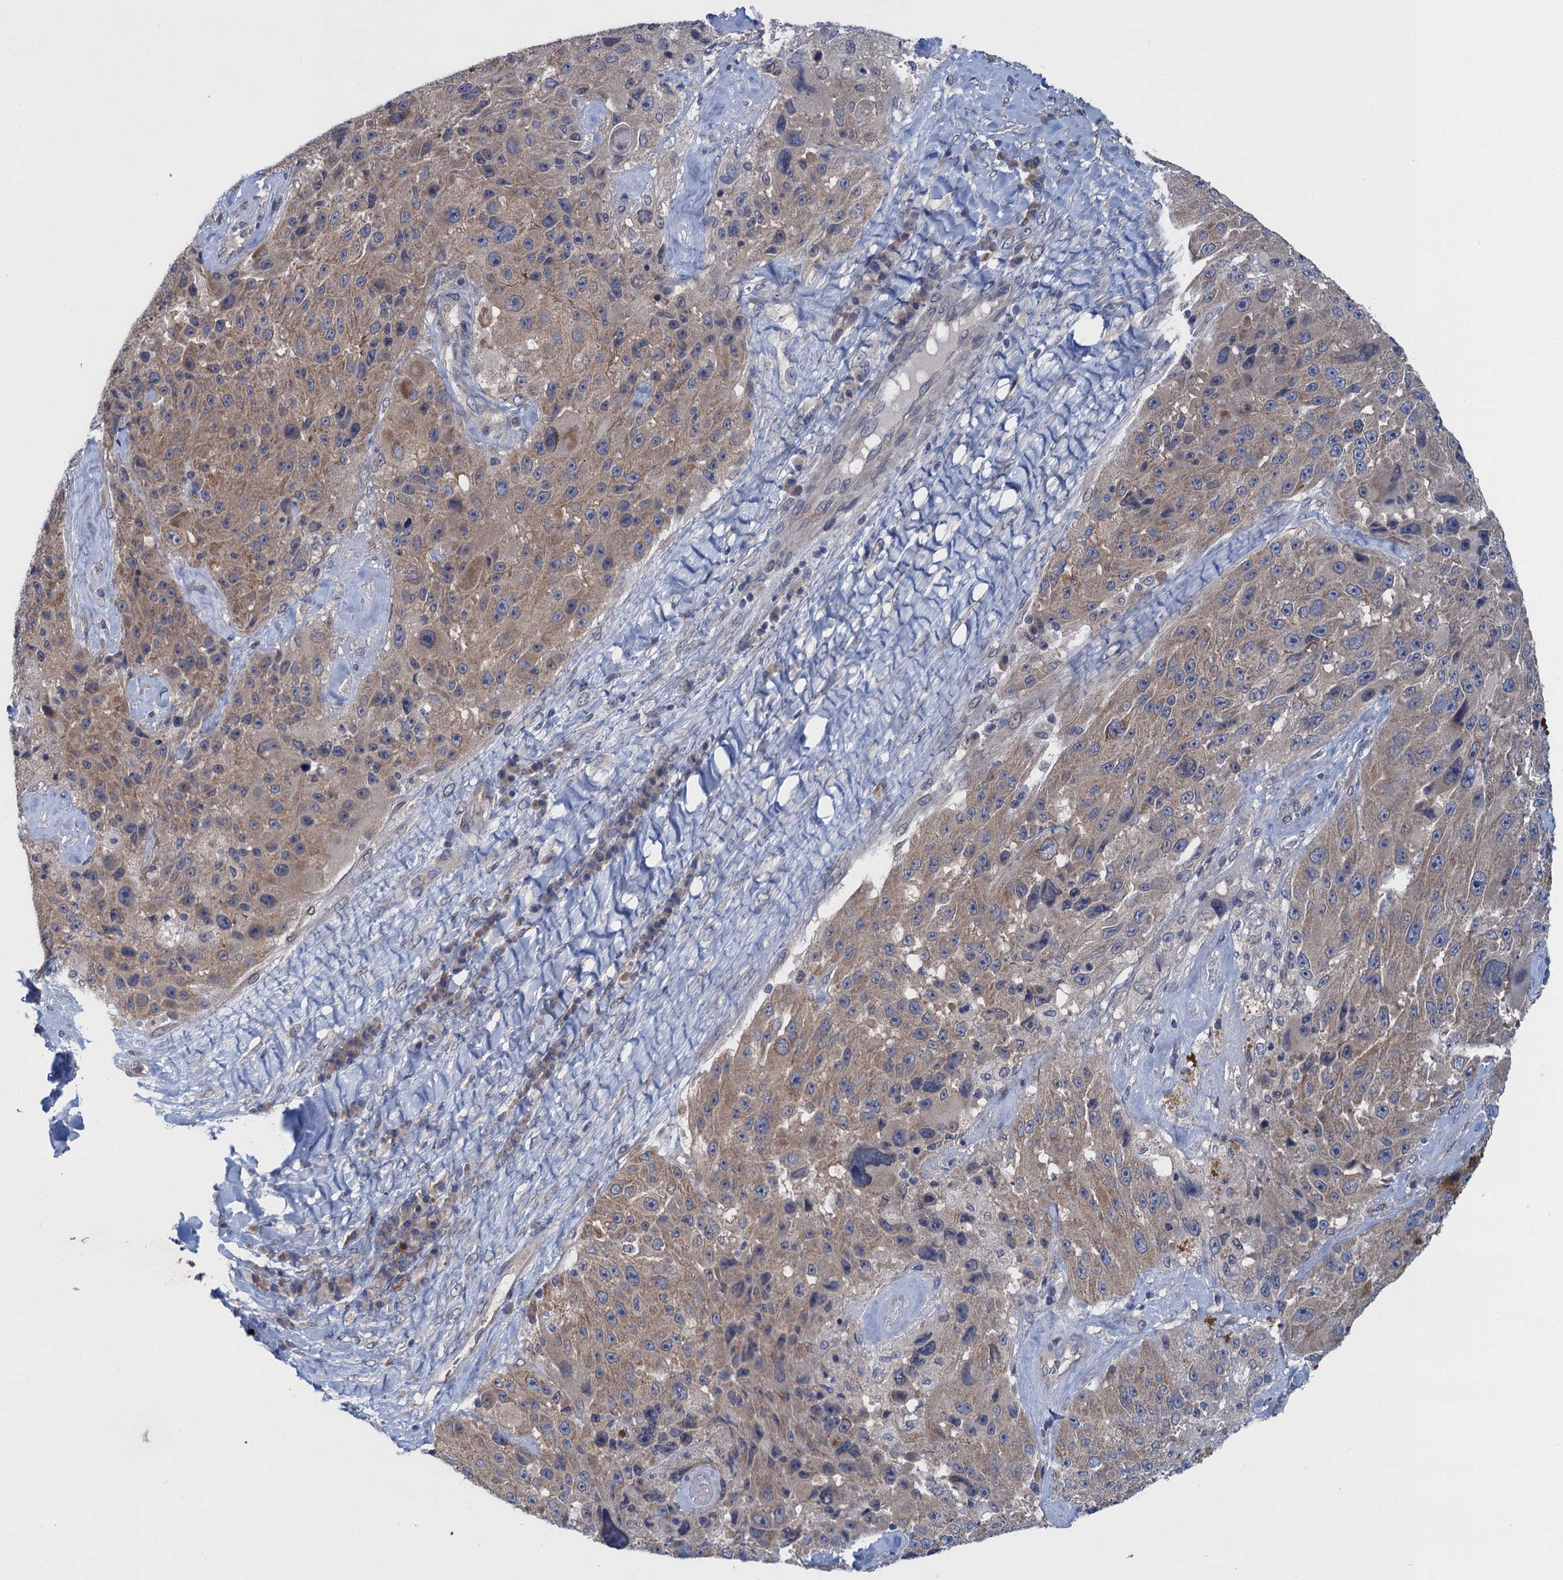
{"staining": {"intensity": "moderate", "quantity": "25%-75%", "location": "cytoplasmic/membranous"}, "tissue": "melanoma", "cell_type": "Tumor cells", "image_type": "cancer", "snomed": [{"axis": "morphology", "description": "Malignant melanoma, Metastatic site"}, {"axis": "topography", "description": "Lymph node"}], "caption": "Protein expression by immunohistochemistry demonstrates moderate cytoplasmic/membranous staining in approximately 25%-75% of tumor cells in malignant melanoma (metastatic site).", "gene": "CTU2", "patient": {"sex": "male", "age": 62}}